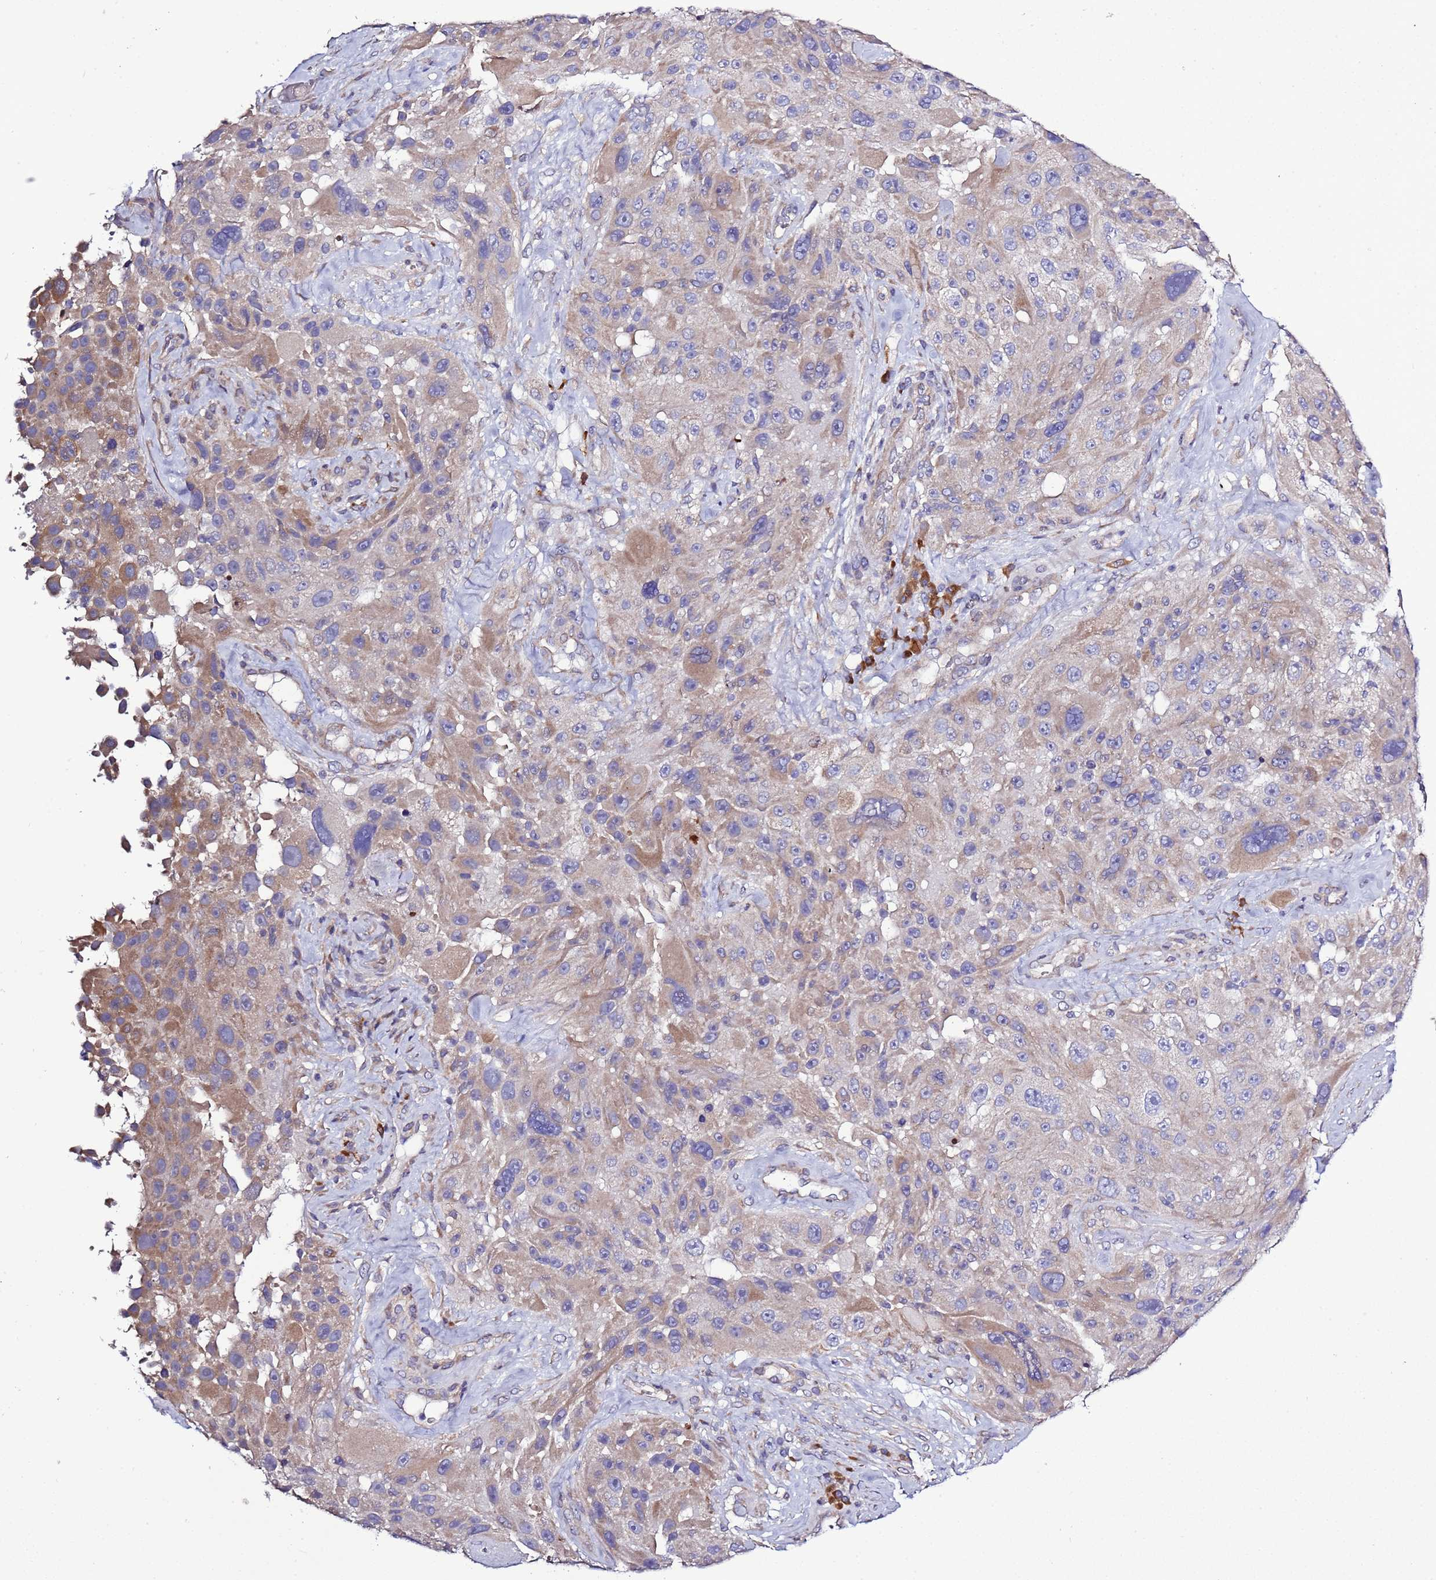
{"staining": {"intensity": "weak", "quantity": "25%-75%", "location": "cytoplasmic/membranous"}, "tissue": "melanoma", "cell_type": "Tumor cells", "image_type": "cancer", "snomed": [{"axis": "morphology", "description": "Malignant melanoma, Metastatic site"}, {"axis": "topography", "description": "Lymph node"}], "caption": "This is a photomicrograph of IHC staining of malignant melanoma (metastatic site), which shows weak expression in the cytoplasmic/membranous of tumor cells.", "gene": "SPCS1", "patient": {"sex": "male", "age": 62}}